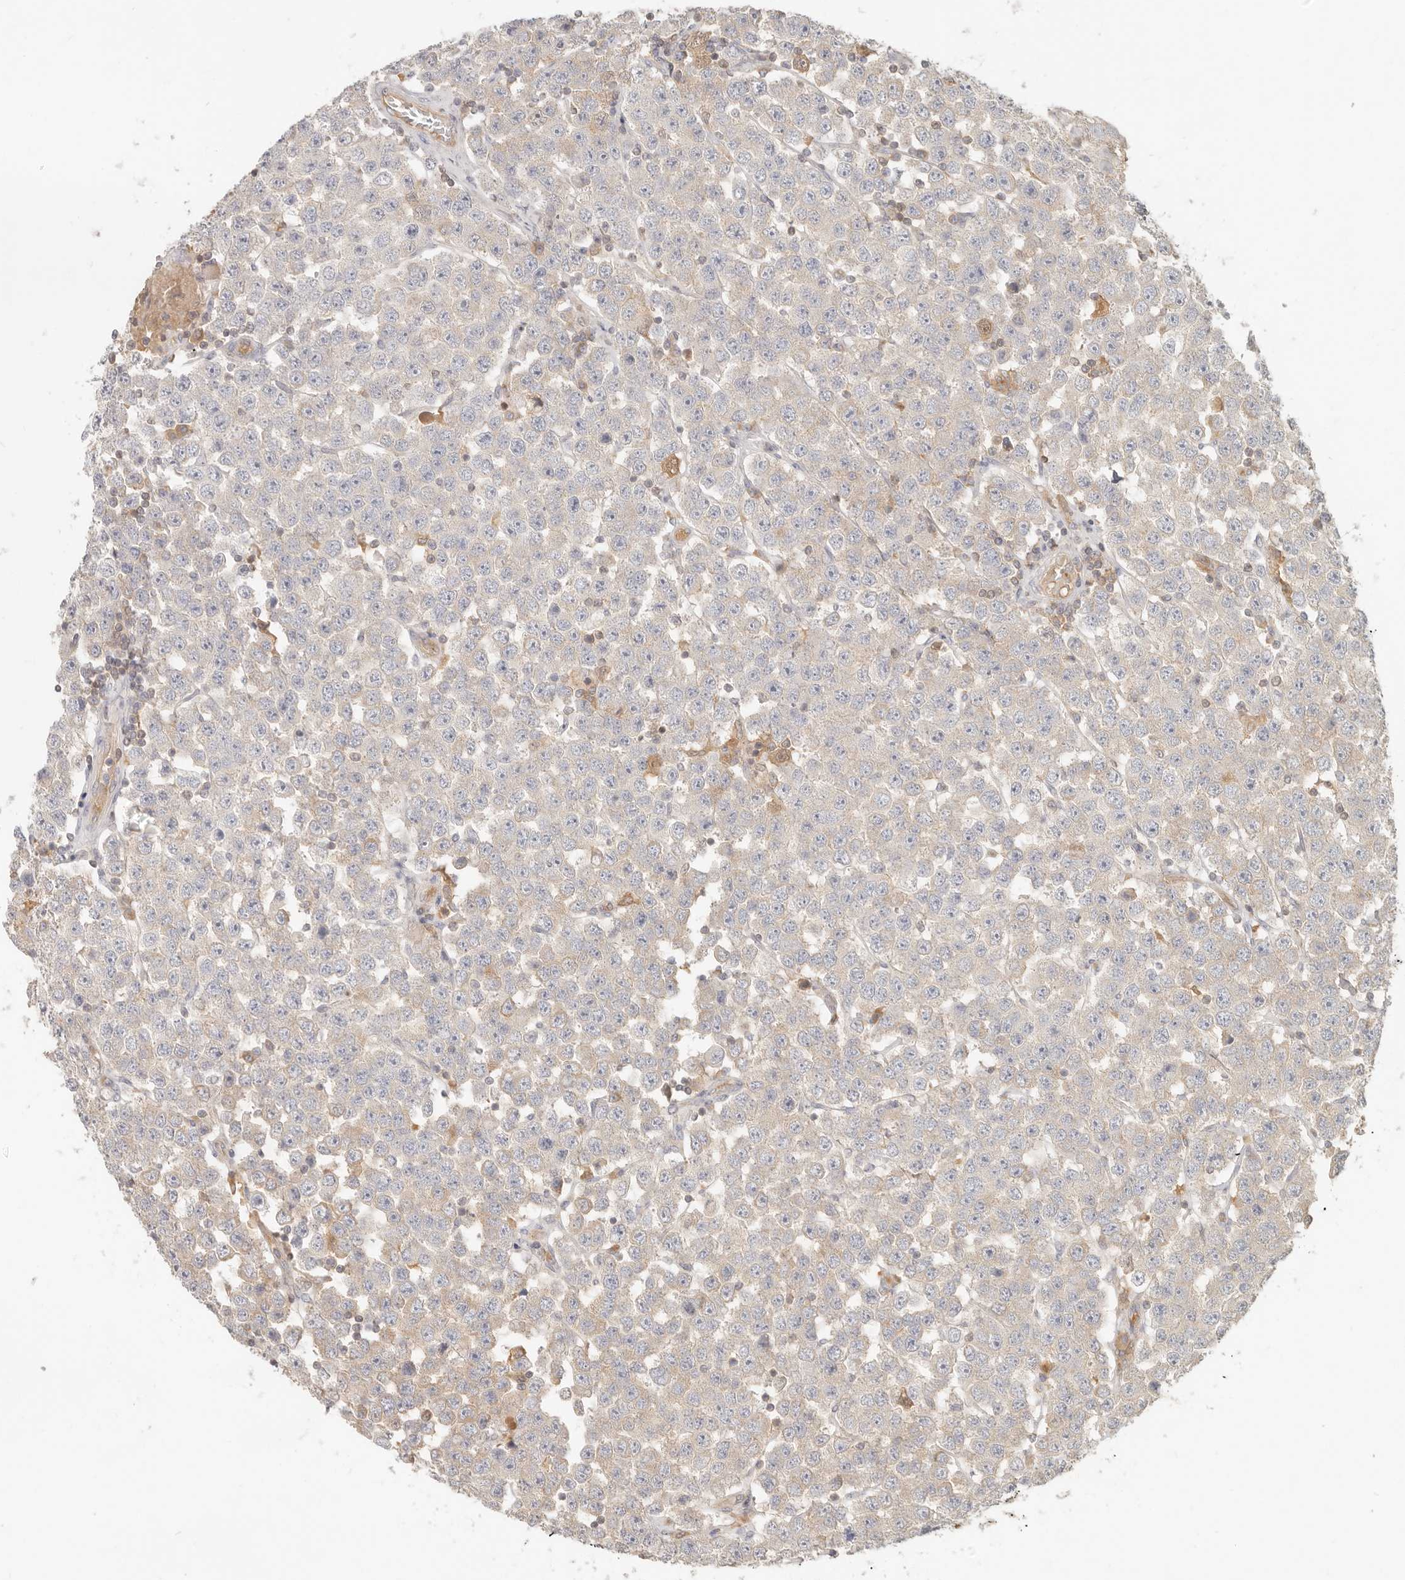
{"staining": {"intensity": "weak", "quantity": "<25%", "location": "cytoplasmic/membranous"}, "tissue": "testis cancer", "cell_type": "Tumor cells", "image_type": "cancer", "snomed": [{"axis": "morphology", "description": "Seminoma, NOS"}, {"axis": "topography", "description": "Testis"}], "caption": "IHC histopathology image of human testis seminoma stained for a protein (brown), which demonstrates no positivity in tumor cells. (Brightfield microscopy of DAB (3,3'-diaminobenzidine) immunohistochemistry (IHC) at high magnification).", "gene": "NECAP2", "patient": {"sex": "male", "age": 28}}